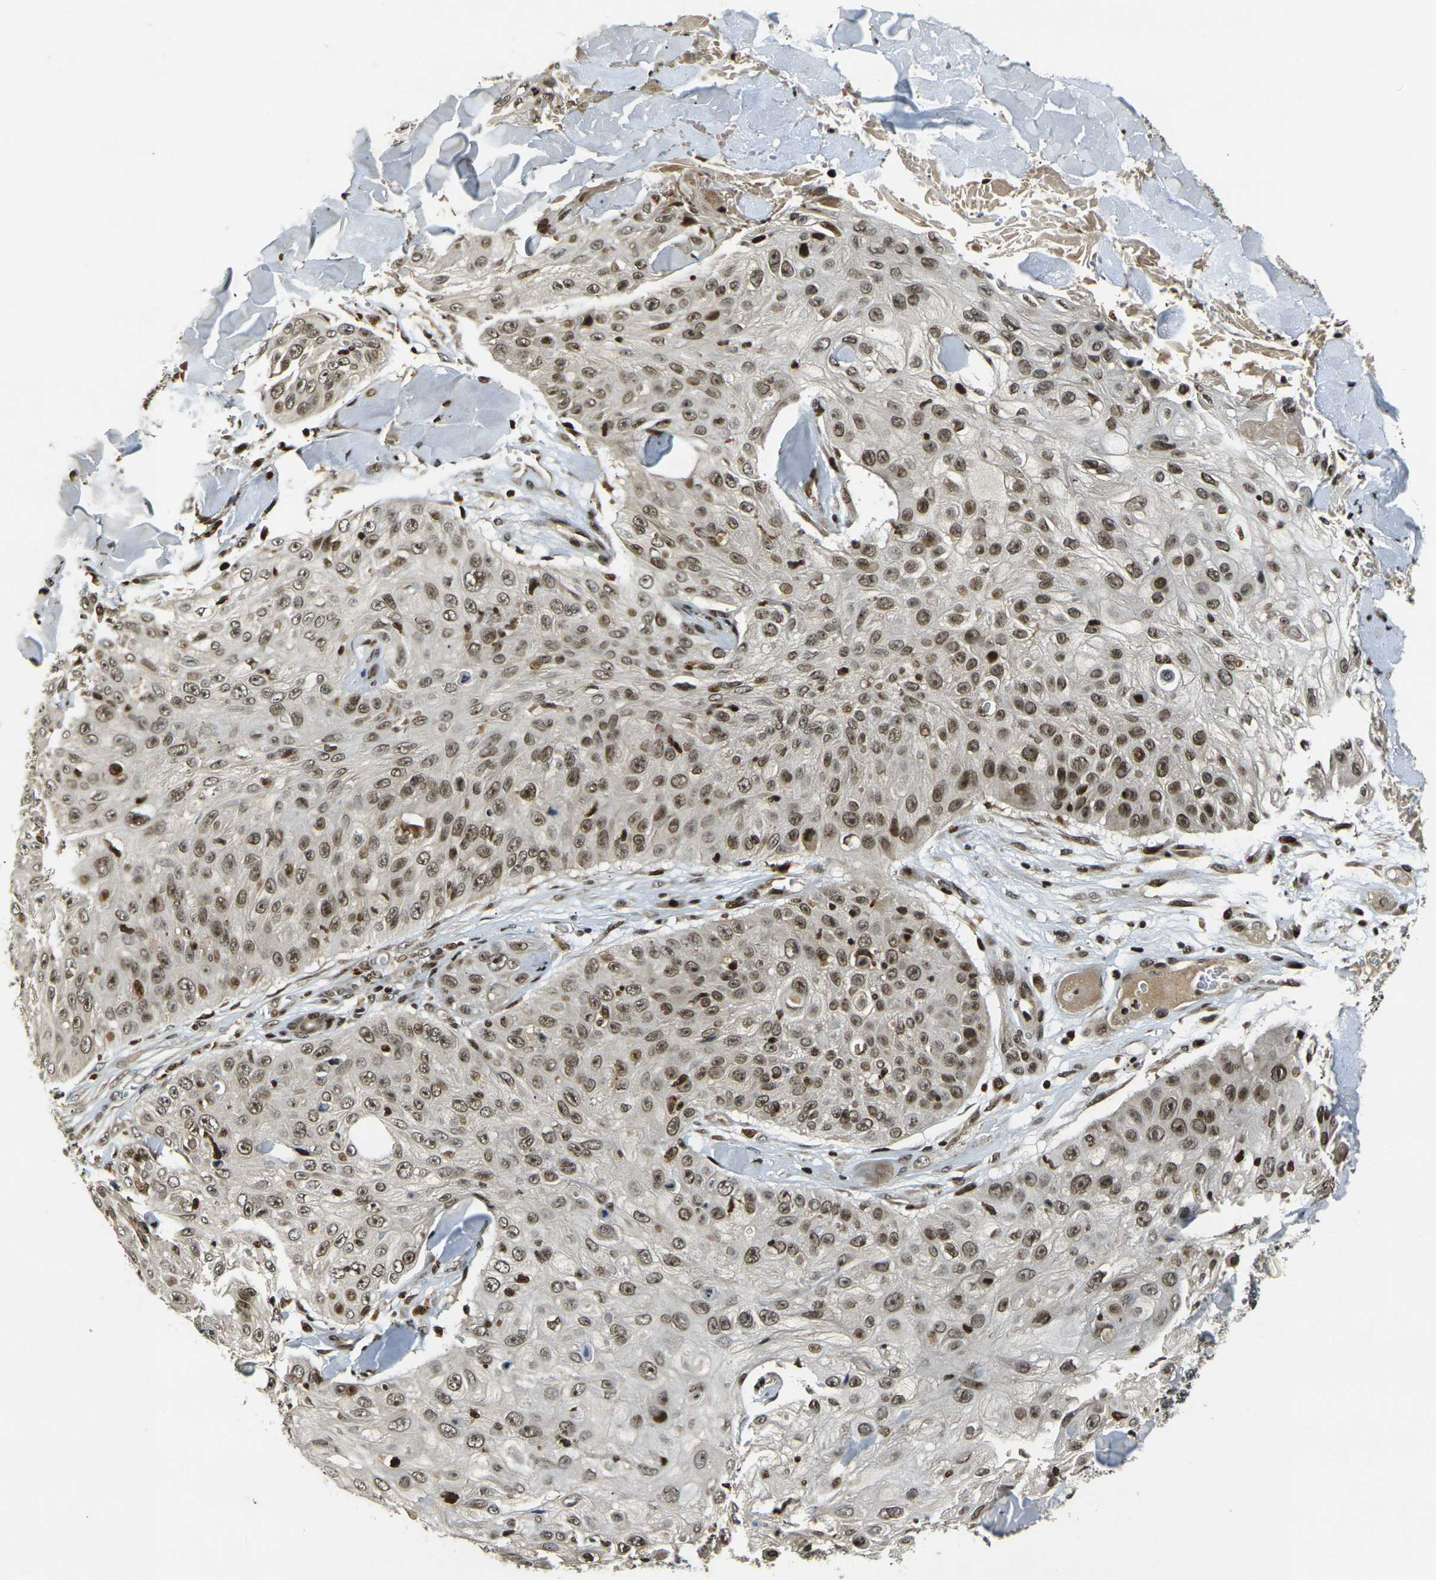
{"staining": {"intensity": "moderate", "quantity": ">75%", "location": "nuclear"}, "tissue": "skin cancer", "cell_type": "Tumor cells", "image_type": "cancer", "snomed": [{"axis": "morphology", "description": "Squamous cell carcinoma, NOS"}, {"axis": "topography", "description": "Skin"}], "caption": "Immunohistochemistry (IHC) (DAB (3,3'-diaminobenzidine)) staining of skin squamous cell carcinoma exhibits moderate nuclear protein expression in approximately >75% of tumor cells.", "gene": "ACTL6A", "patient": {"sex": "male", "age": 86}}